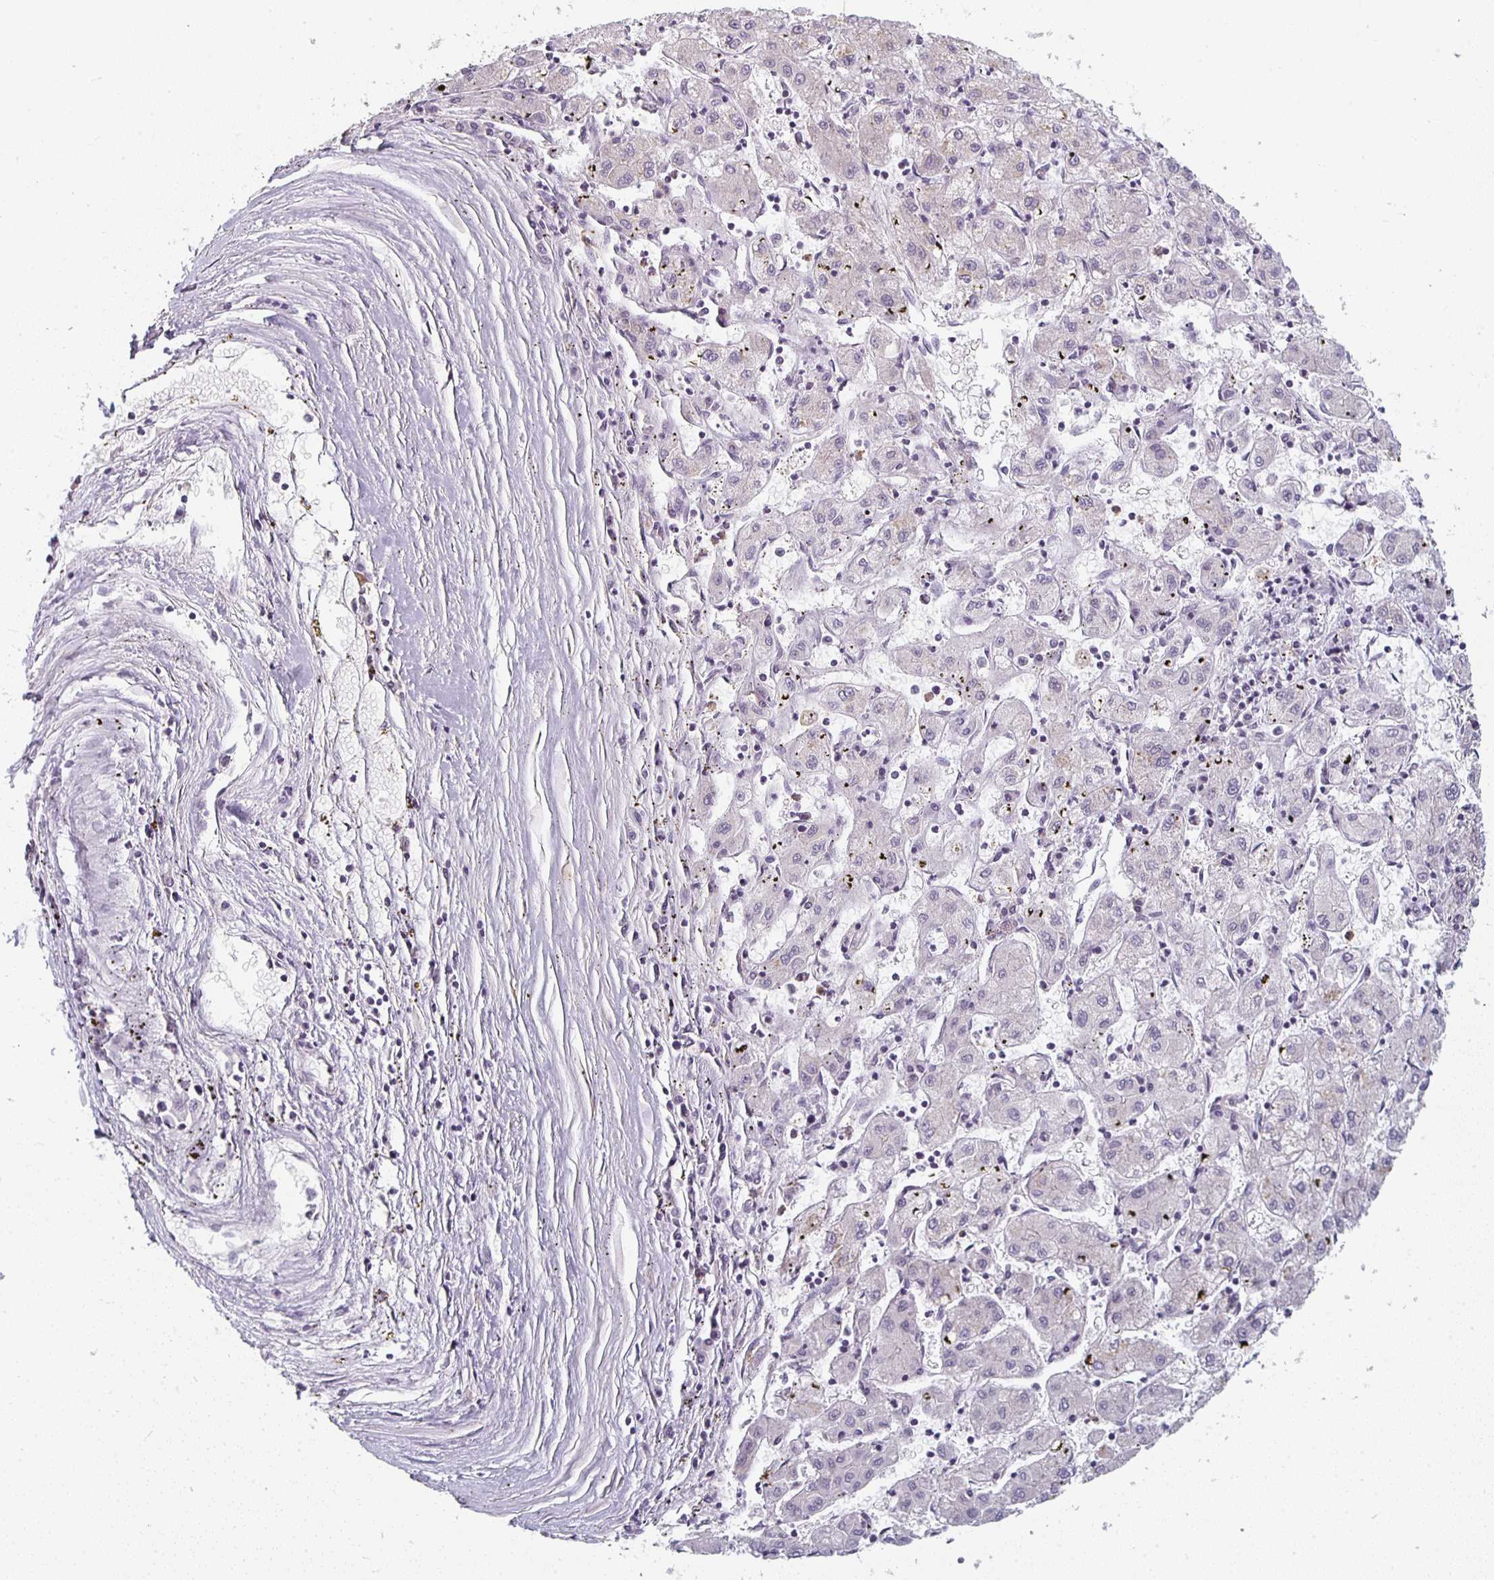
{"staining": {"intensity": "negative", "quantity": "none", "location": "none"}, "tissue": "liver cancer", "cell_type": "Tumor cells", "image_type": "cancer", "snomed": [{"axis": "morphology", "description": "Carcinoma, Hepatocellular, NOS"}, {"axis": "topography", "description": "Liver"}], "caption": "DAB (3,3'-diaminobenzidine) immunohistochemical staining of liver cancer shows no significant expression in tumor cells.", "gene": "CTHRC1", "patient": {"sex": "male", "age": 72}}